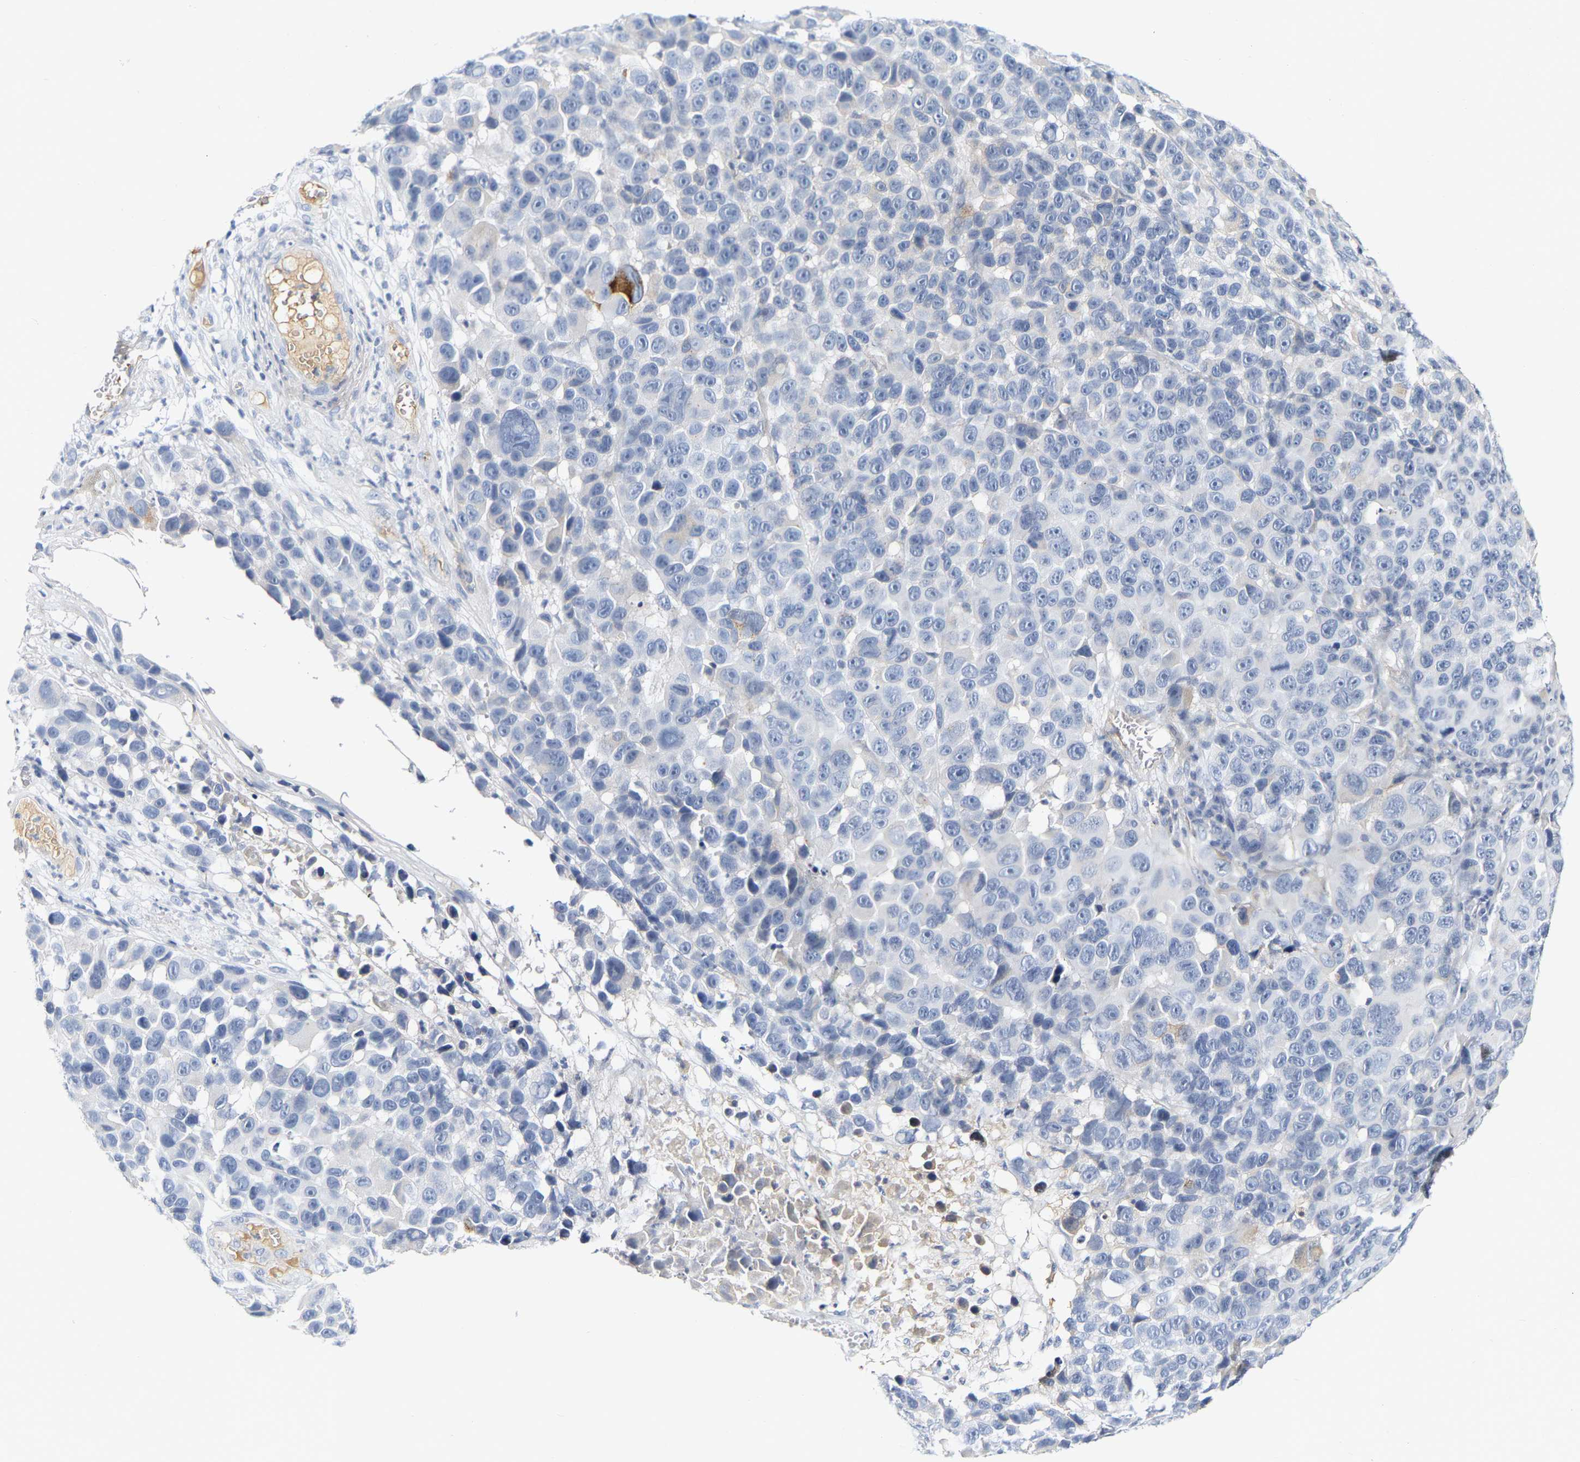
{"staining": {"intensity": "negative", "quantity": "none", "location": "none"}, "tissue": "melanoma", "cell_type": "Tumor cells", "image_type": "cancer", "snomed": [{"axis": "morphology", "description": "Malignant melanoma, NOS"}, {"axis": "topography", "description": "Skin"}], "caption": "Immunohistochemistry (IHC) of human malignant melanoma demonstrates no positivity in tumor cells.", "gene": "GNAS", "patient": {"sex": "male", "age": 53}}